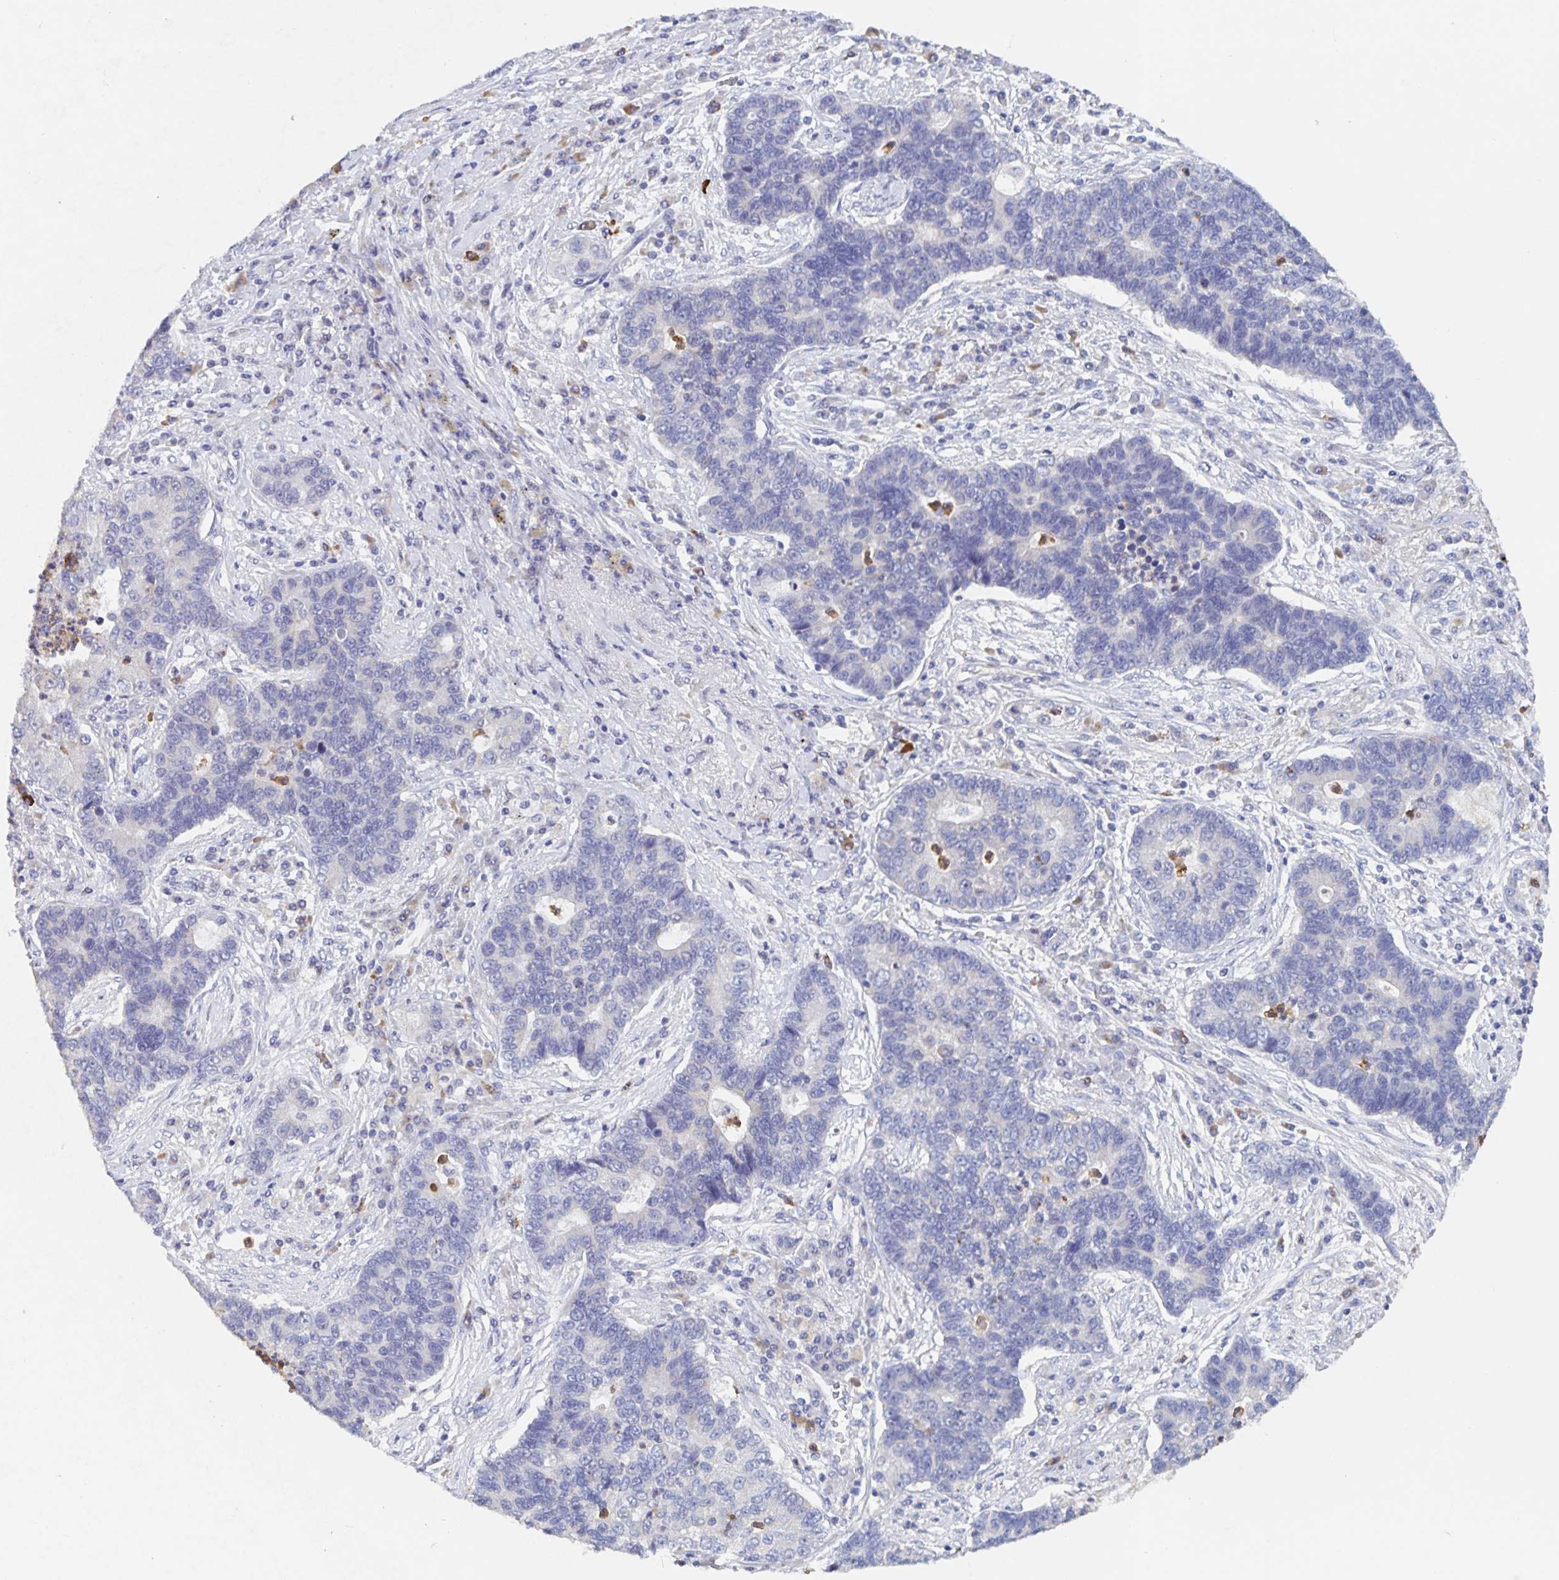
{"staining": {"intensity": "negative", "quantity": "none", "location": "none"}, "tissue": "lung cancer", "cell_type": "Tumor cells", "image_type": "cancer", "snomed": [{"axis": "morphology", "description": "Adenocarcinoma, NOS"}, {"axis": "topography", "description": "Lung"}], "caption": "A photomicrograph of human lung cancer is negative for staining in tumor cells. (Brightfield microscopy of DAB (3,3'-diaminobenzidine) IHC at high magnification).", "gene": "CDC42BPG", "patient": {"sex": "female", "age": 57}}